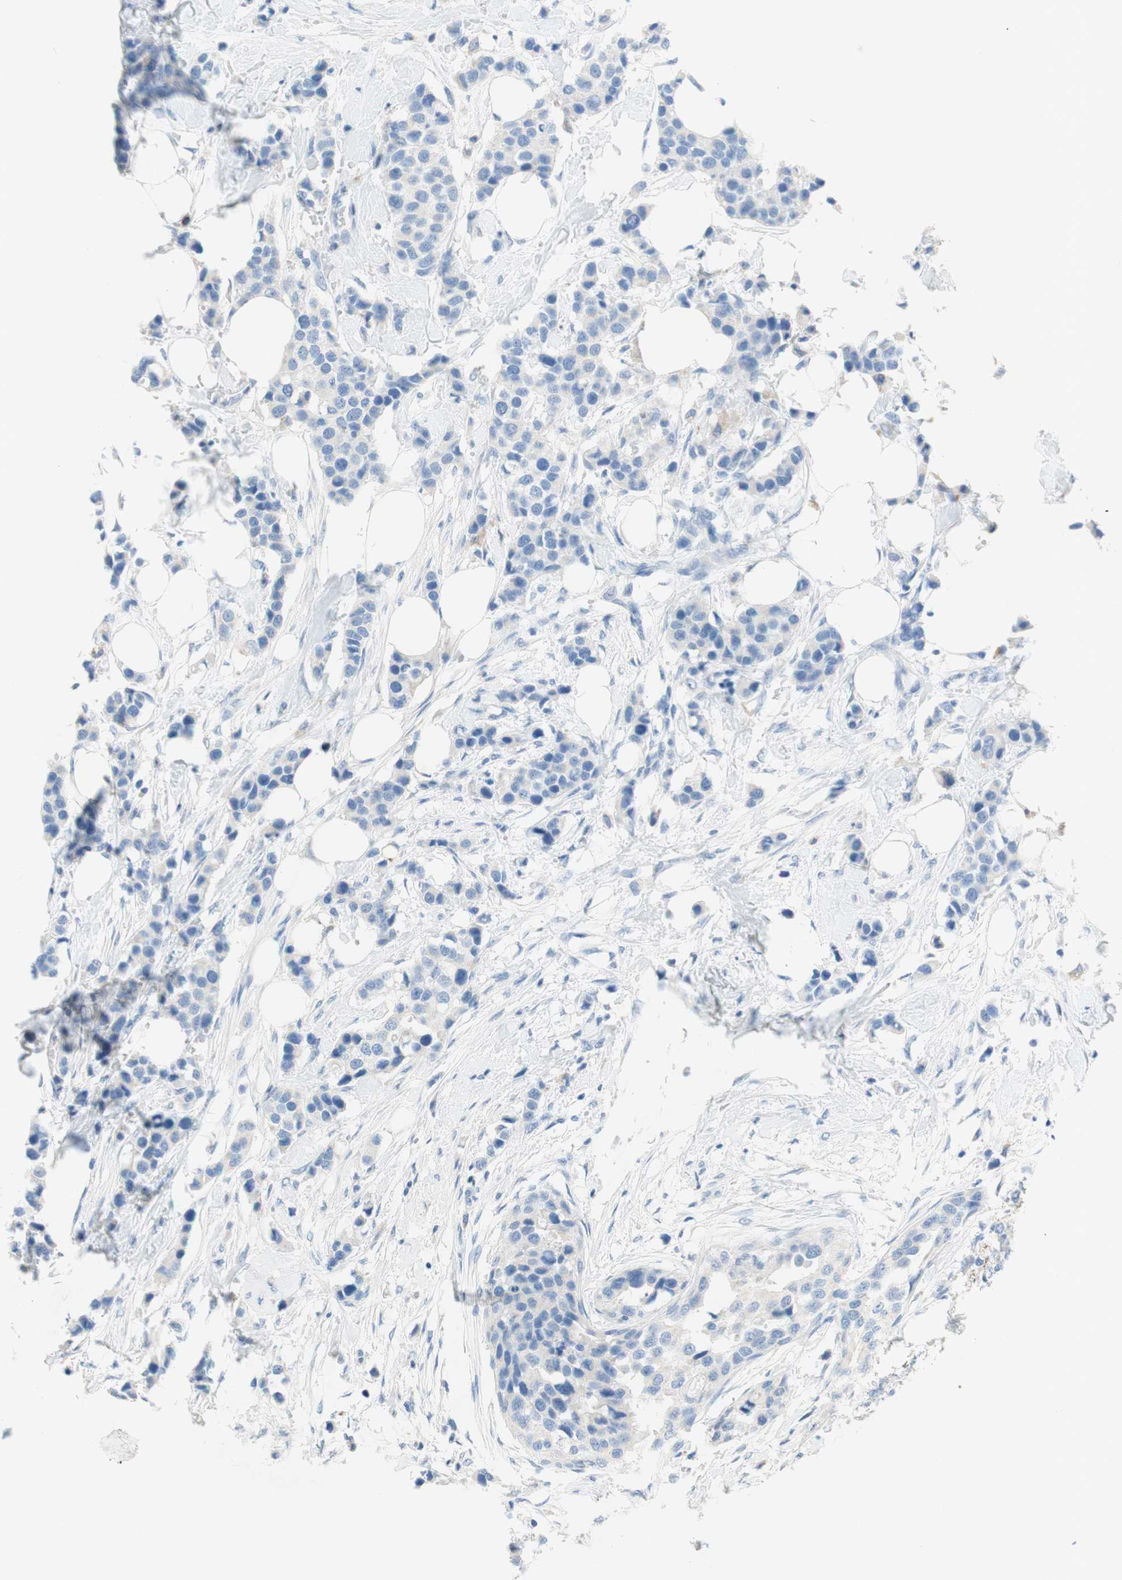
{"staining": {"intensity": "negative", "quantity": "none", "location": "none"}, "tissue": "breast cancer", "cell_type": "Tumor cells", "image_type": "cancer", "snomed": [{"axis": "morphology", "description": "Normal tissue, NOS"}, {"axis": "morphology", "description": "Duct carcinoma"}, {"axis": "topography", "description": "Breast"}], "caption": "Immunohistochemical staining of human breast cancer demonstrates no significant staining in tumor cells.", "gene": "POLR2J3", "patient": {"sex": "female", "age": 50}}